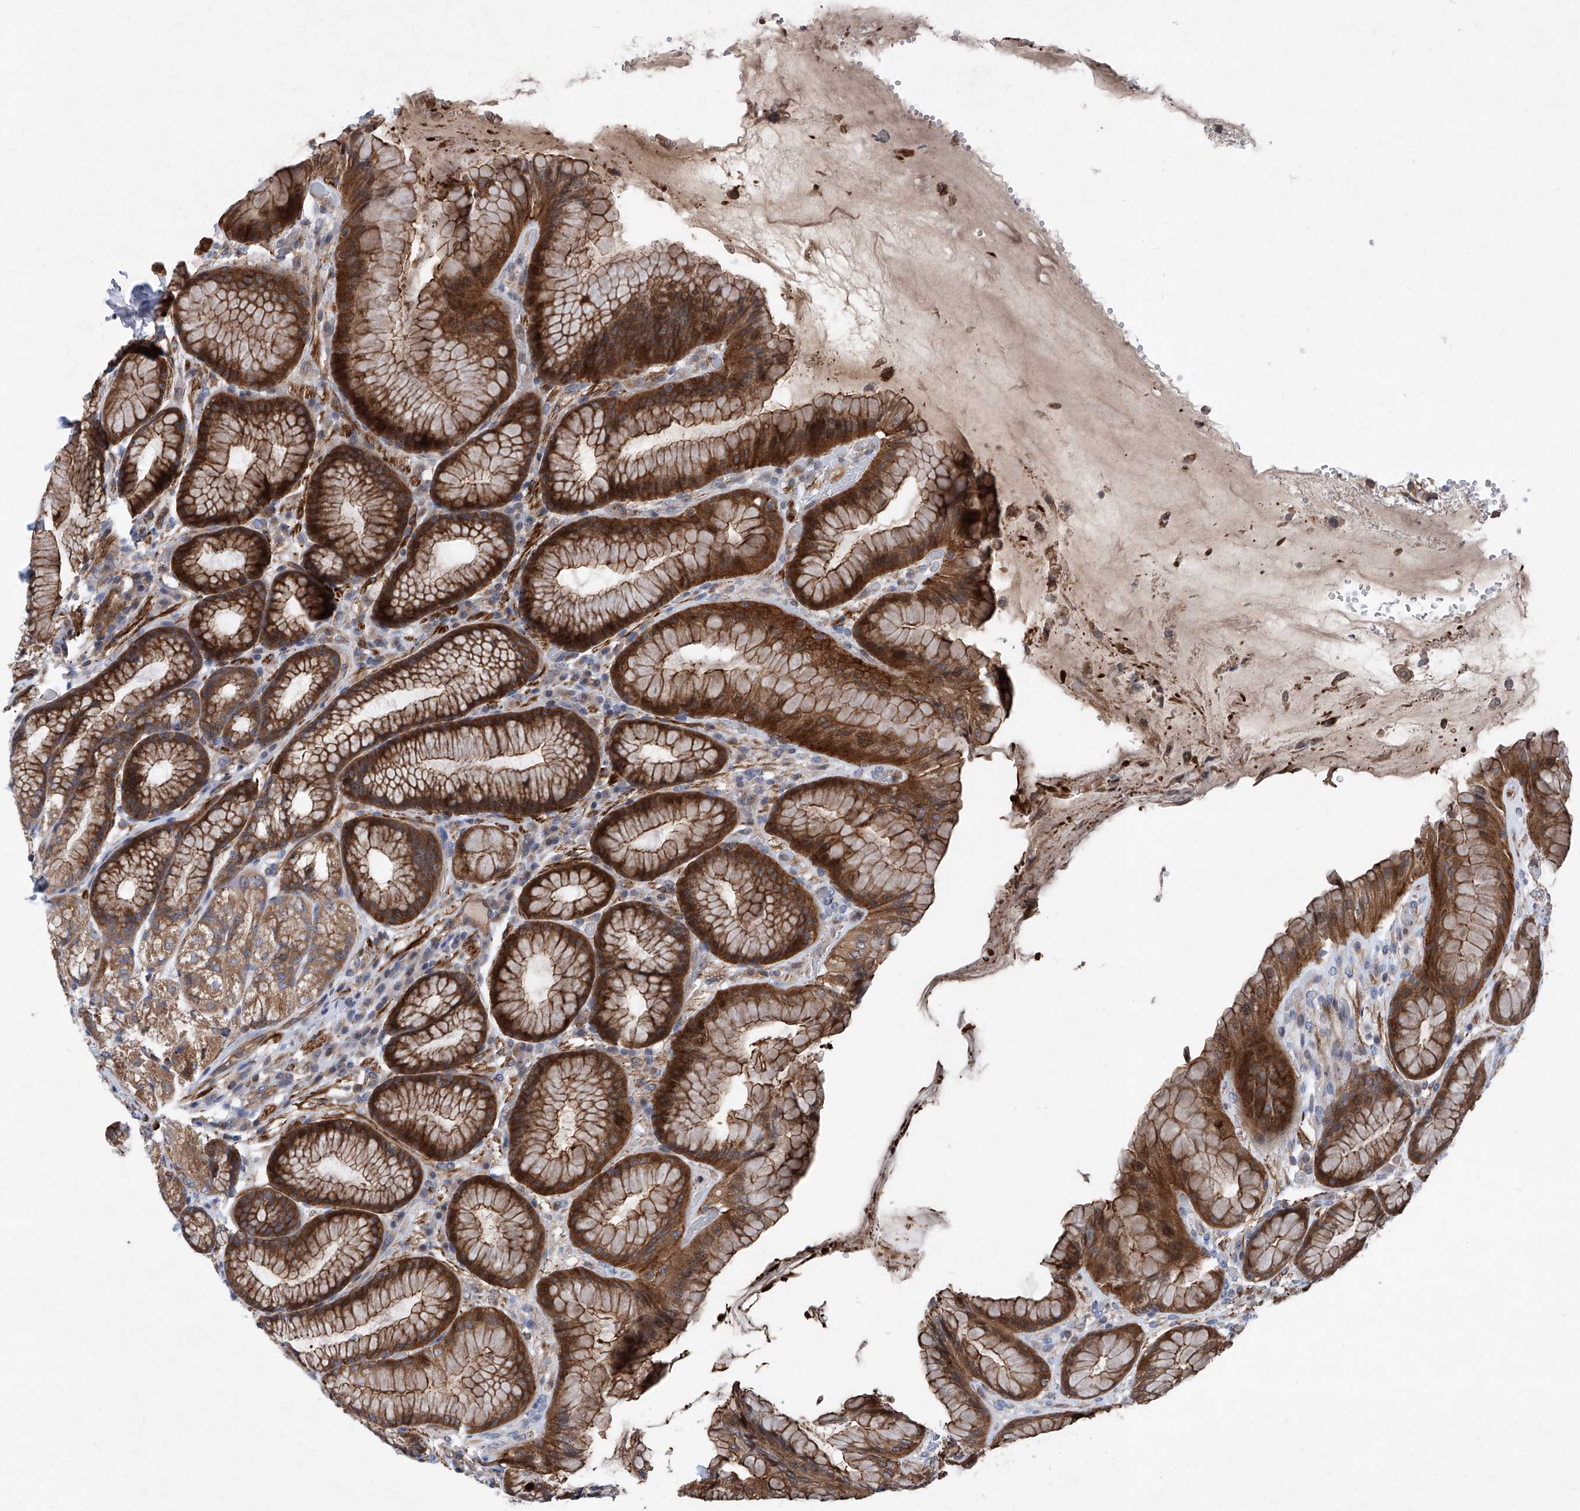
{"staining": {"intensity": "strong", "quantity": "25%-75%", "location": "cytoplasmic/membranous"}, "tissue": "stomach", "cell_type": "Glandular cells", "image_type": "normal", "snomed": [{"axis": "morphology", "description": "Normal tissue, NOS"}, {"axis": "topography", "description": "Stomach"}], "caption": "This image reveals immunohistochemistry (IHC) staining of normal stomach, with high strong cytoplasmic/membranous expression in approximately 25%-75% of glandular cells.", "gene": "NT5C3A", "patient": {"sex": "male", "age": 57}}